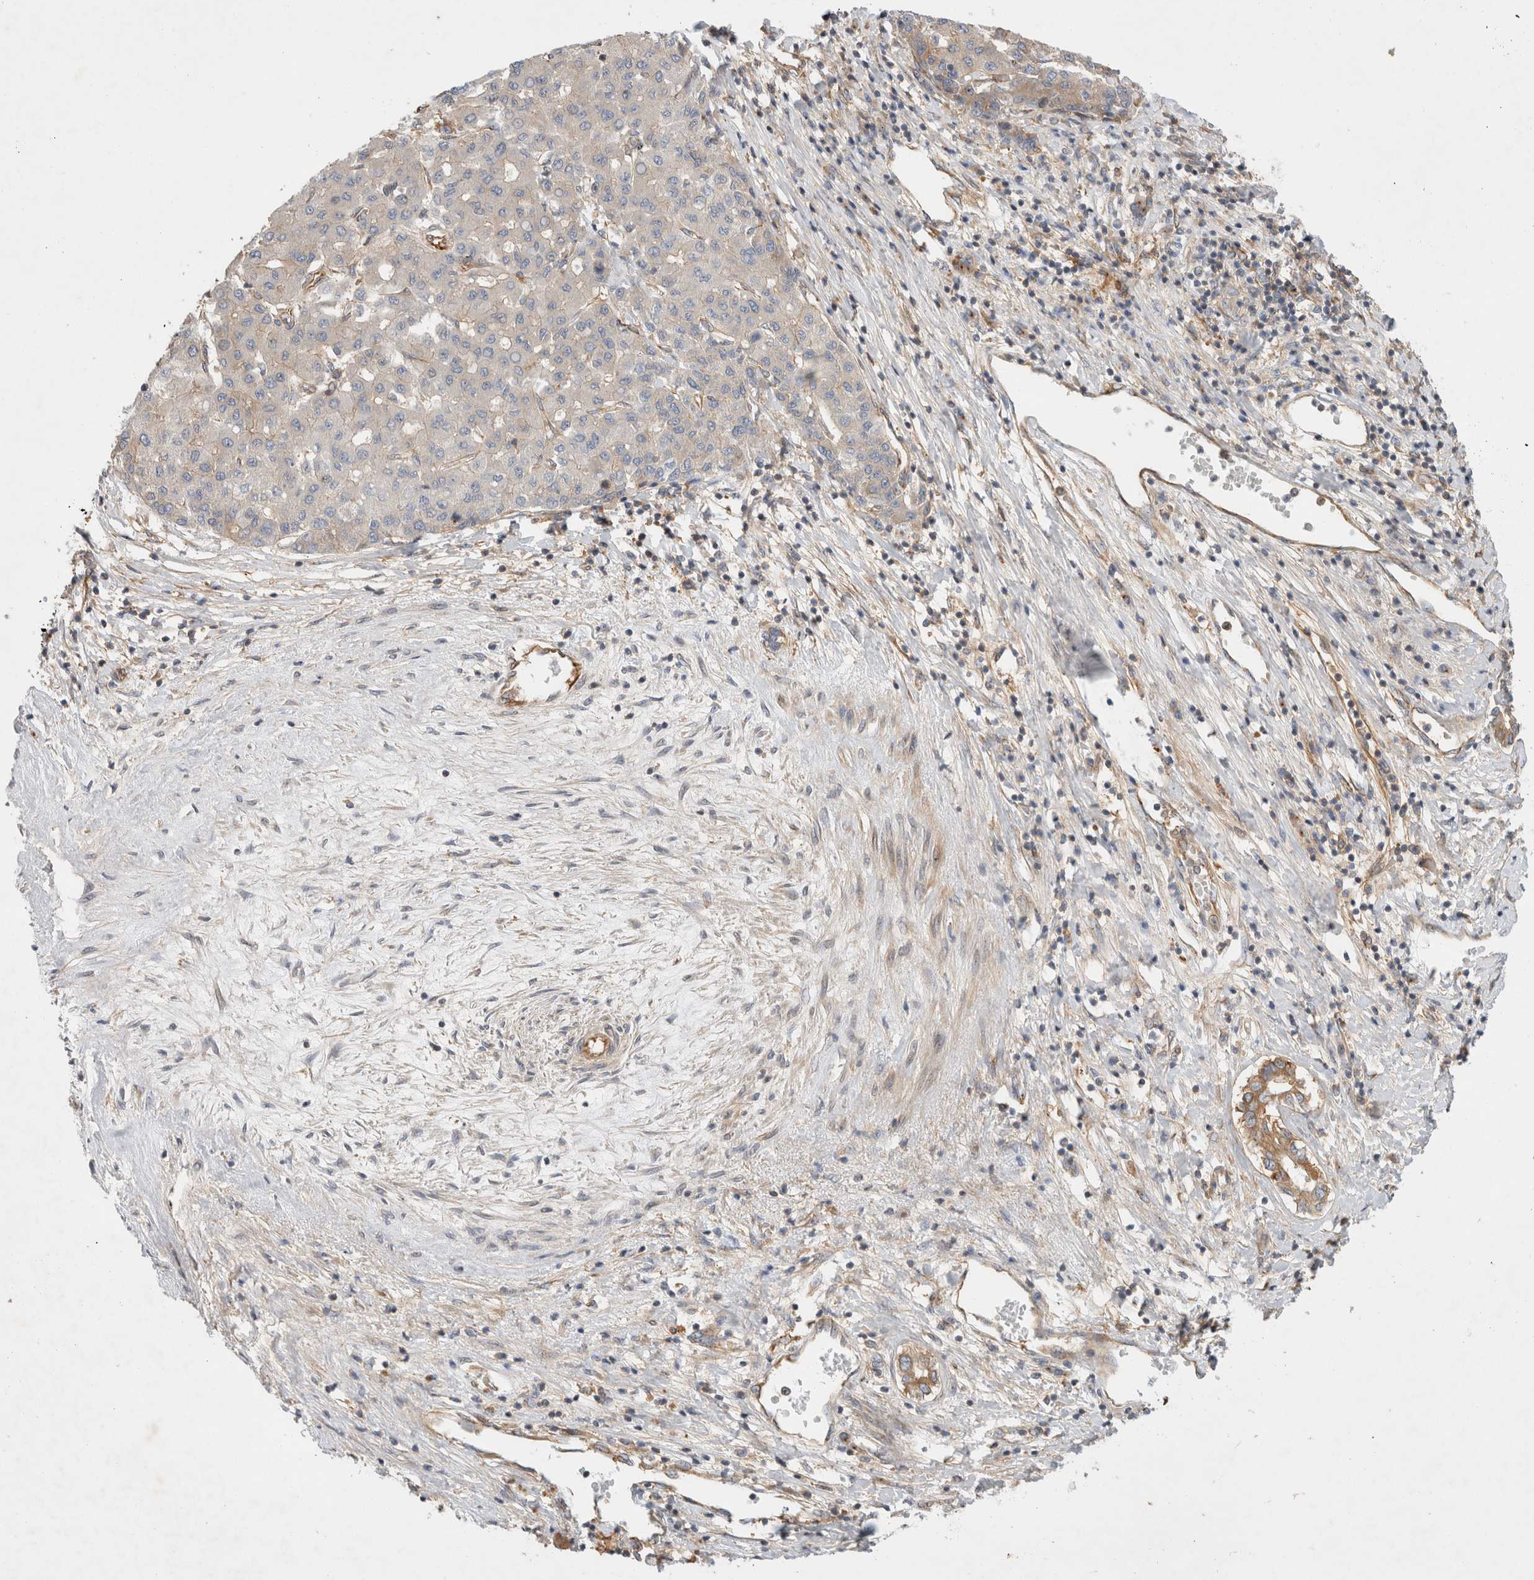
{"staining": {"intensity": "negative", "quantity": "none", "location": "none"}, "tissue": "liver cancer", "cell_type": "Tumor cells", "image_type": "cancer", "snomed": [{"axis": "morphology", "description": "Carcinoma, Hepatocellular, NOS"}, {"axis": "topography", "description": "Liver"}], "caption": "Tumor cells are negative for protein expression in human hepatocellular carcinoma (liver).", "gene": "GPR150", "patient": {"sex": "male", "age": 65}}